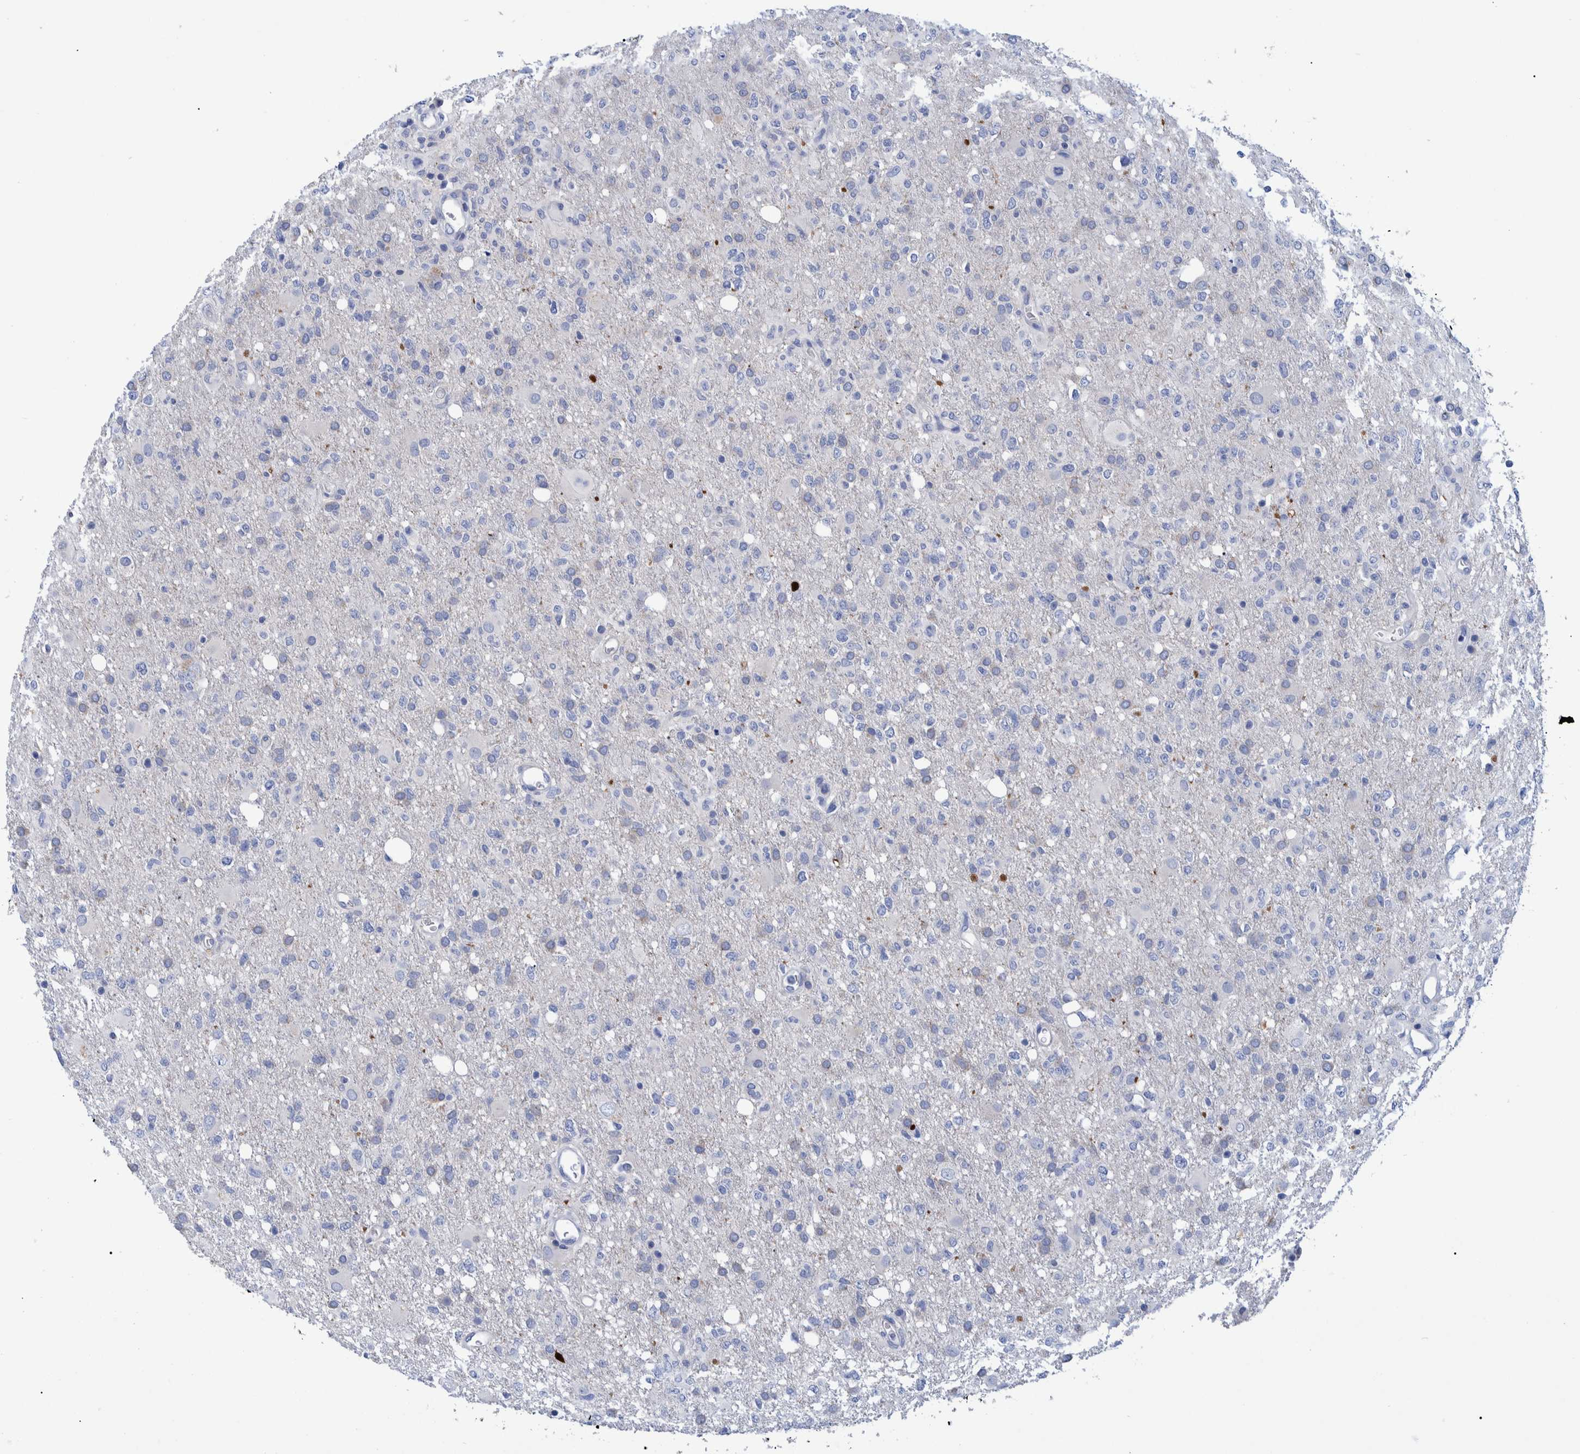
{"staining": {"intensity": "negative", "quantity": "none", "location": "none"}, "tissue": "glioma", "cell_type": "Tumor cells", "image_type": "cancer", "snomed": [{"axis": "morphology", "description": "Glioma, malignant, High grade"}, {"axis": "topography", "description": "Brain"}], "caption": "The micrograph exhibits no significant staining in tumor cells of glioma.", "gene": "MKS1", "patient": {"sex": "female", "age": 57}}